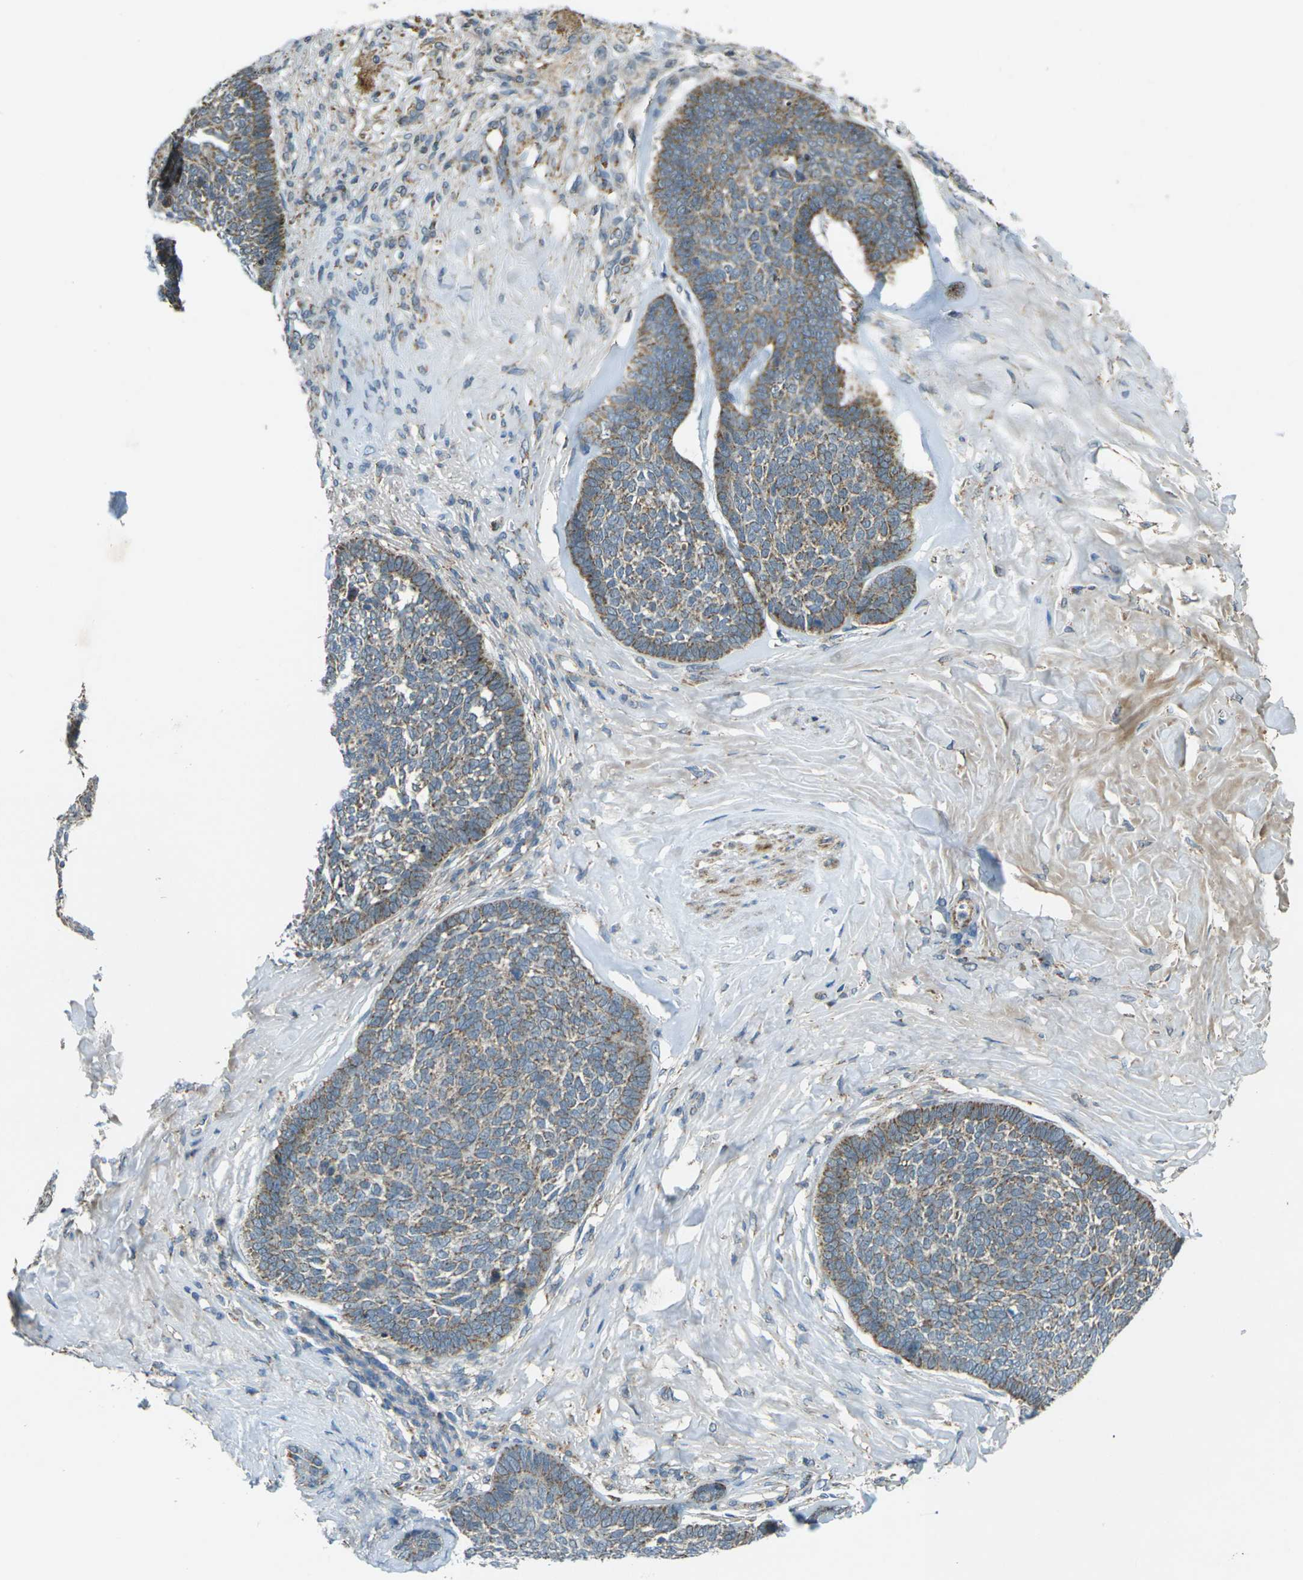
{"staining": {"intensity": "moderate", "quantity": ">75%", "location": "cytoplasmic/membranous"}, "tissue": "skin cancer", "cell_type": "Tumor cells", "image_type": "cancer", "snomed": [{"axis": "morphology", "description": "Basal cell carcinoma"}, {"axis": "topography", "description": "Skin"}], "caption": "This is an image of immunohistochemistry (IHC) staining of skin cancer (basal cell carcinoma), which shows moderate expression in the cytoplasmic/membranous of tumor cells.", "gene": "IGF1R", "patient": {"sex": "male", "age": 84}}